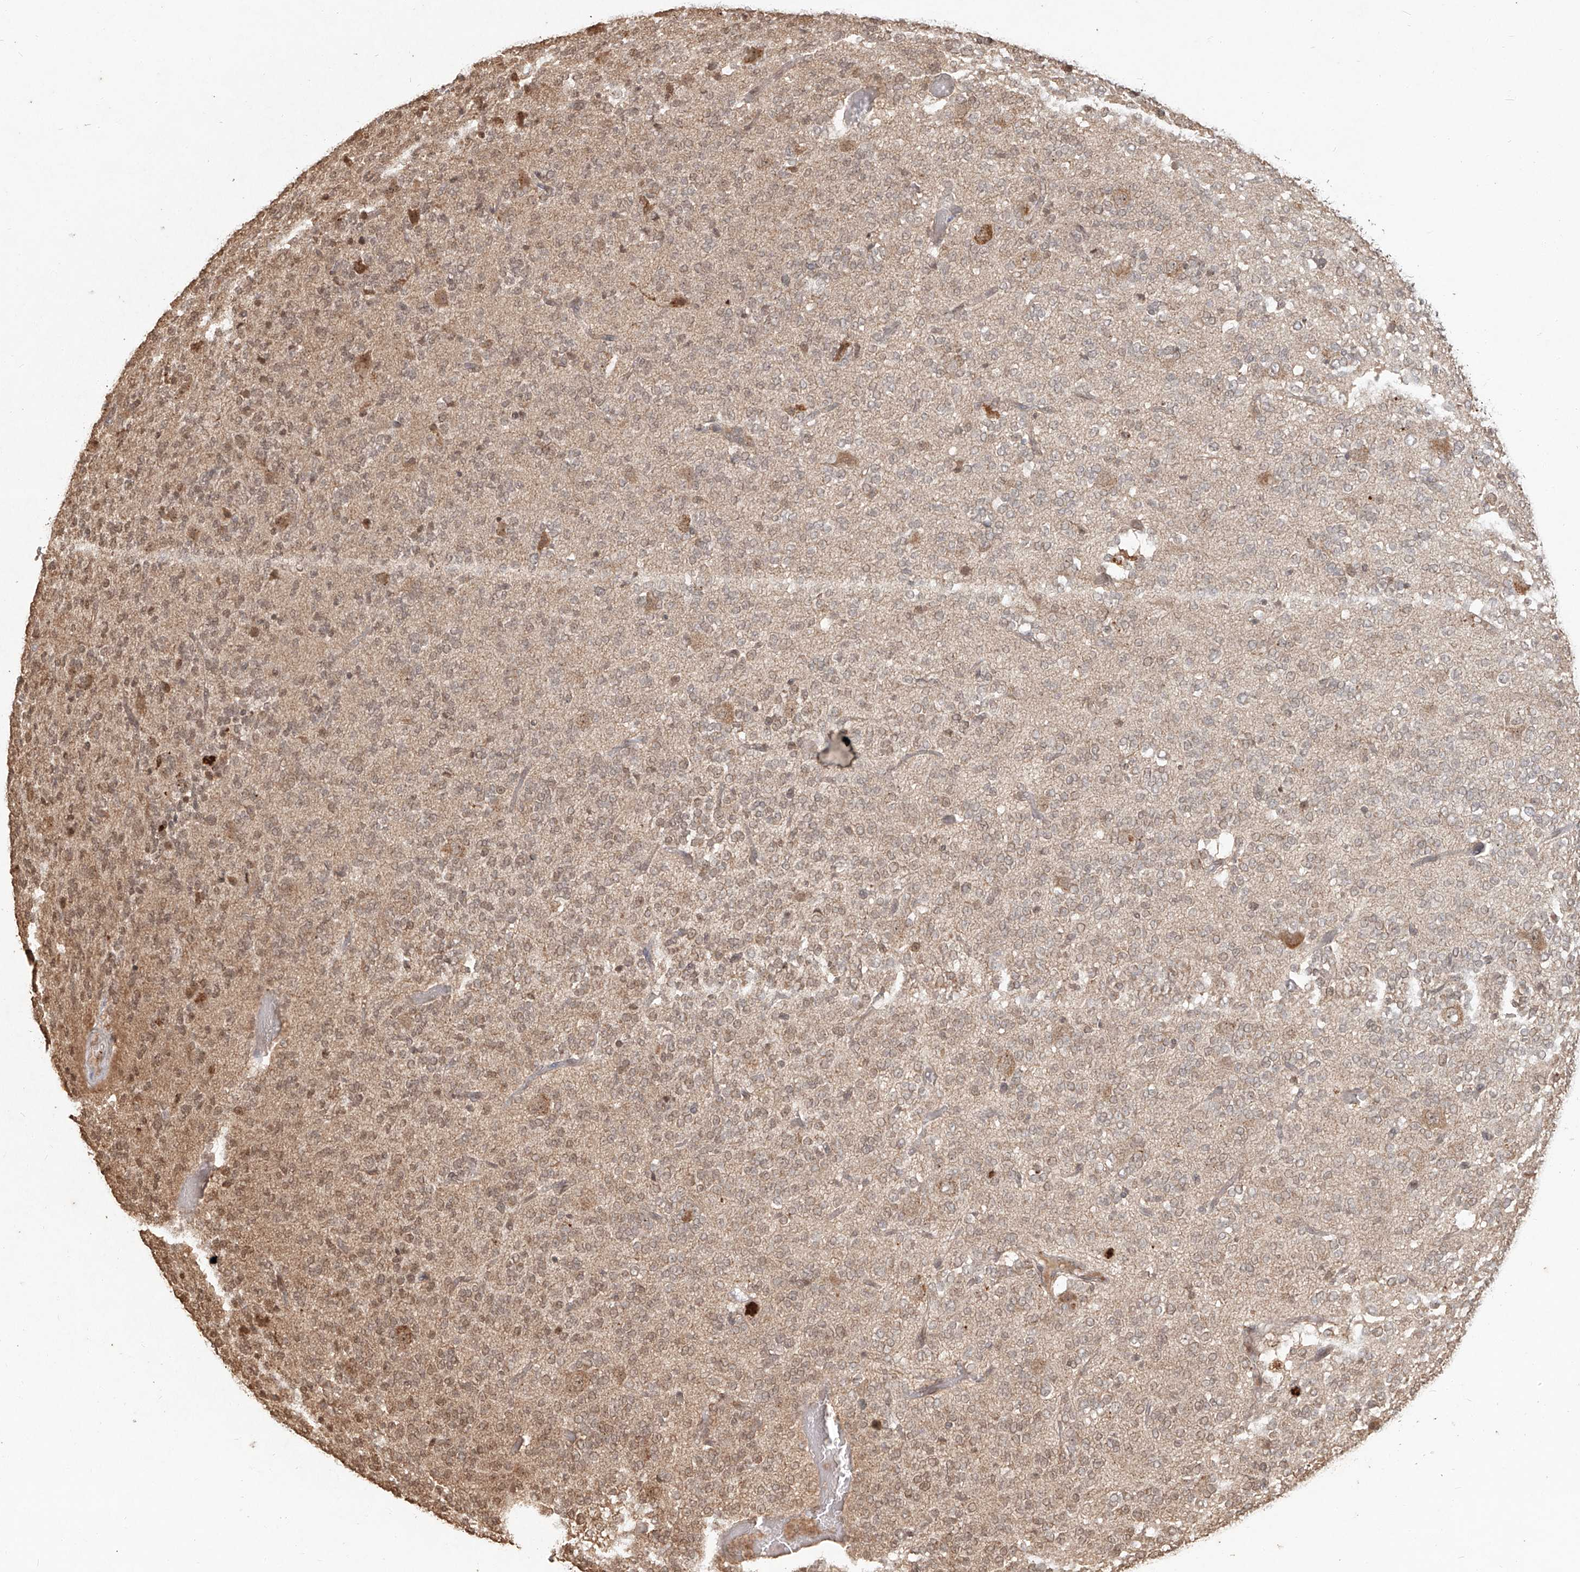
{"staining": {"intensity": "moderate", "quantity": ">75%", "location": "cytoplasmic/membranous,nuclear"}, "tissue": "glioma", "cell_type": "Tumor cells", "image_type": "cancer", "snomed": [{"axis": "morphology", "description": "Glioma, malignant, Low grade"}, {"axis": "topography", "description": "Brain"}], "caption": "Protein staining by immunohistochemistry (IHC) displays moderate cytoplasmic/membranous and nuclear expression in about >75% of tumor cells in glioma. (DAB = brown stain, brightfield microscopy at high magnification).", "gene": "UBE2K", "patient": {"sex": "male", "age": 38}}